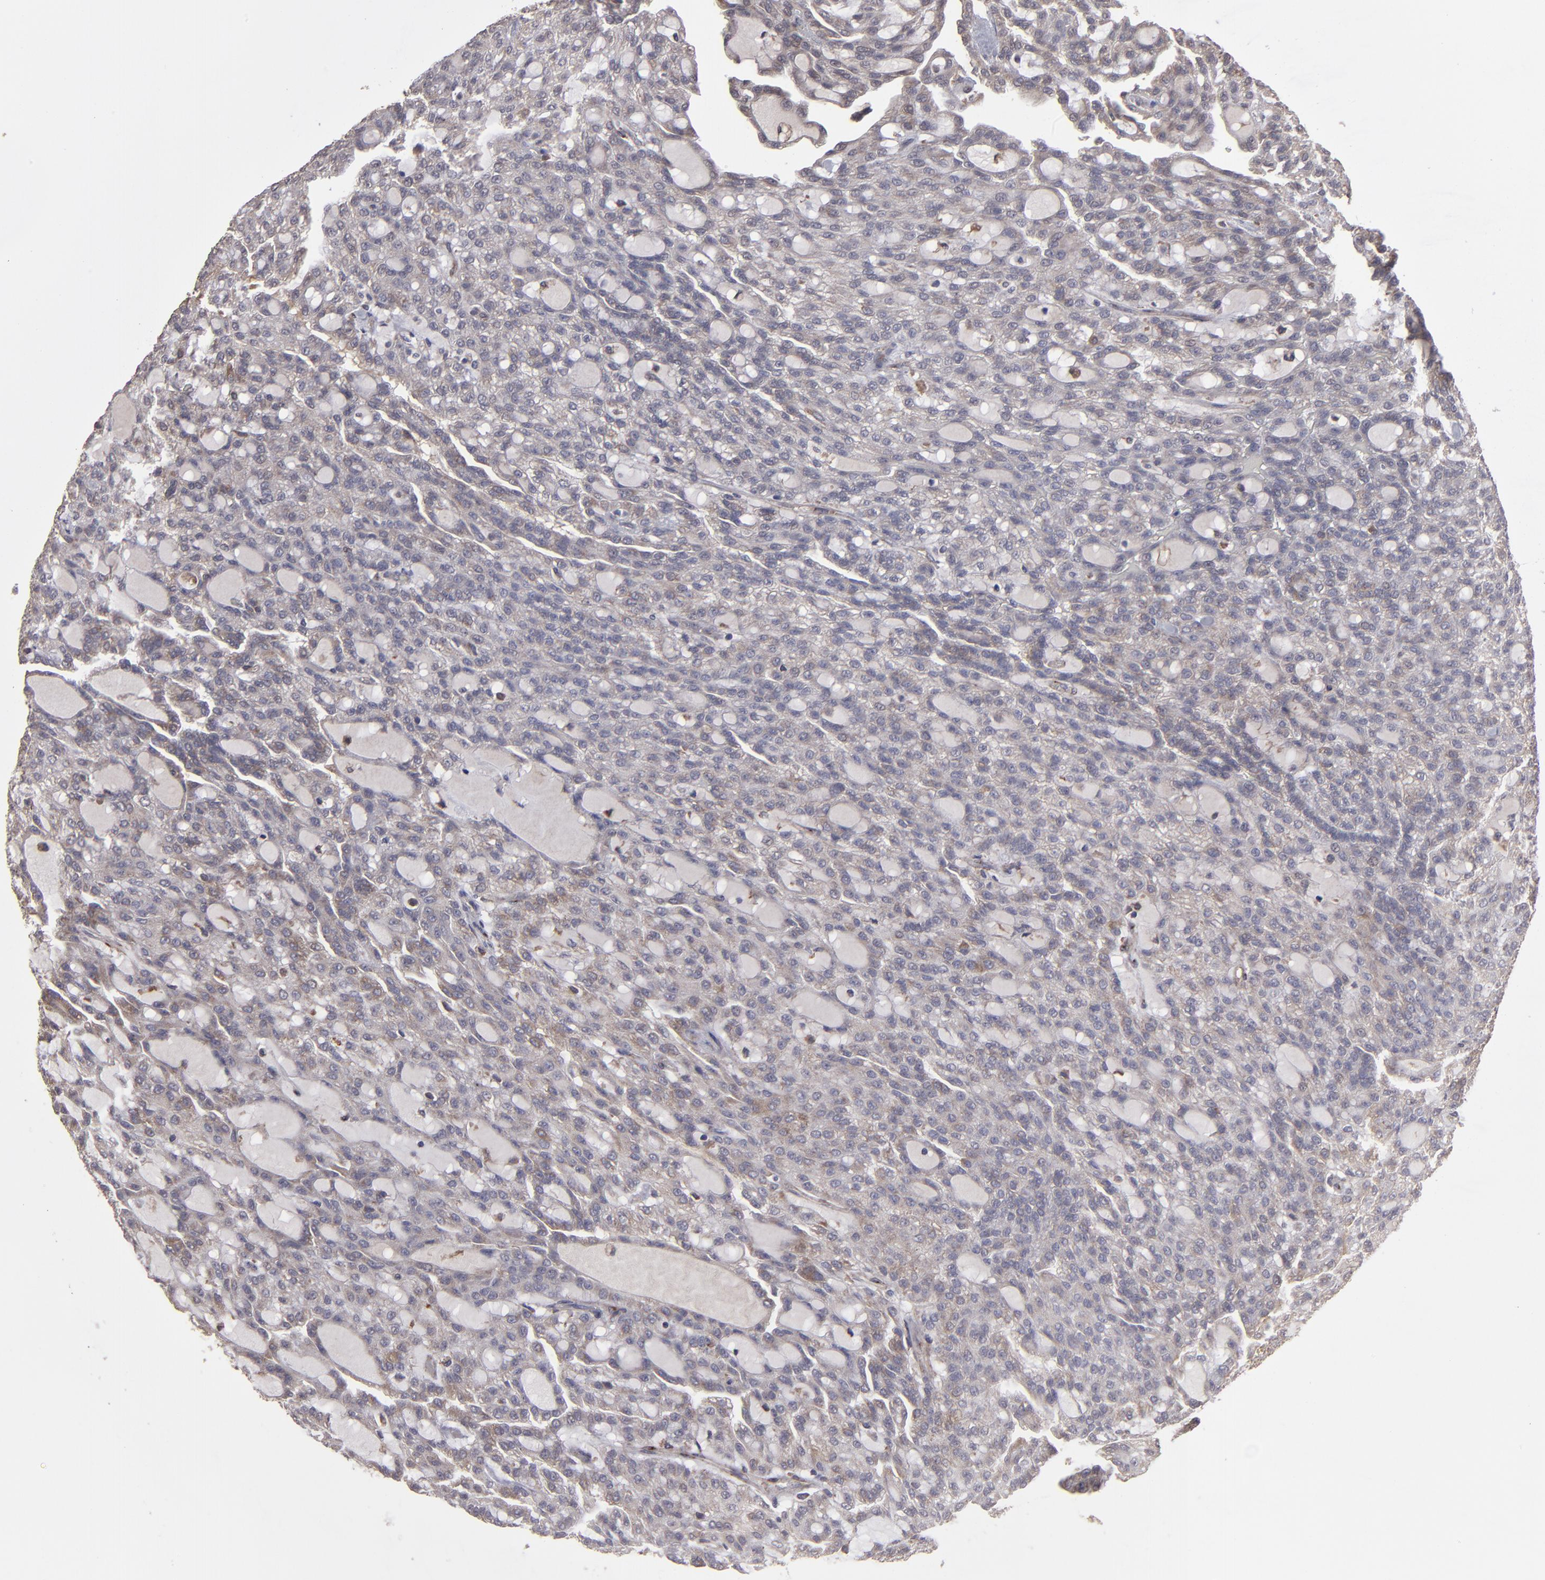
{"staining": {"intensity": "weak", "quantity": "<25%", "location": "cytoplasmic/membranous"}, "tissue": "renal cancer", "cell_type": "Tumor cells", "image_type": "cancer", "snomed": [{"axis": "morphology", "description": "Adenocarcinoma, NOS"}, {"axis": "topography", "description": "Kidney"}], "caption": "Tumor cells are negative for protein expression in human renal cancer.", "gene": "ITGB5", "patient": {"sex": "male", "age": 63}}